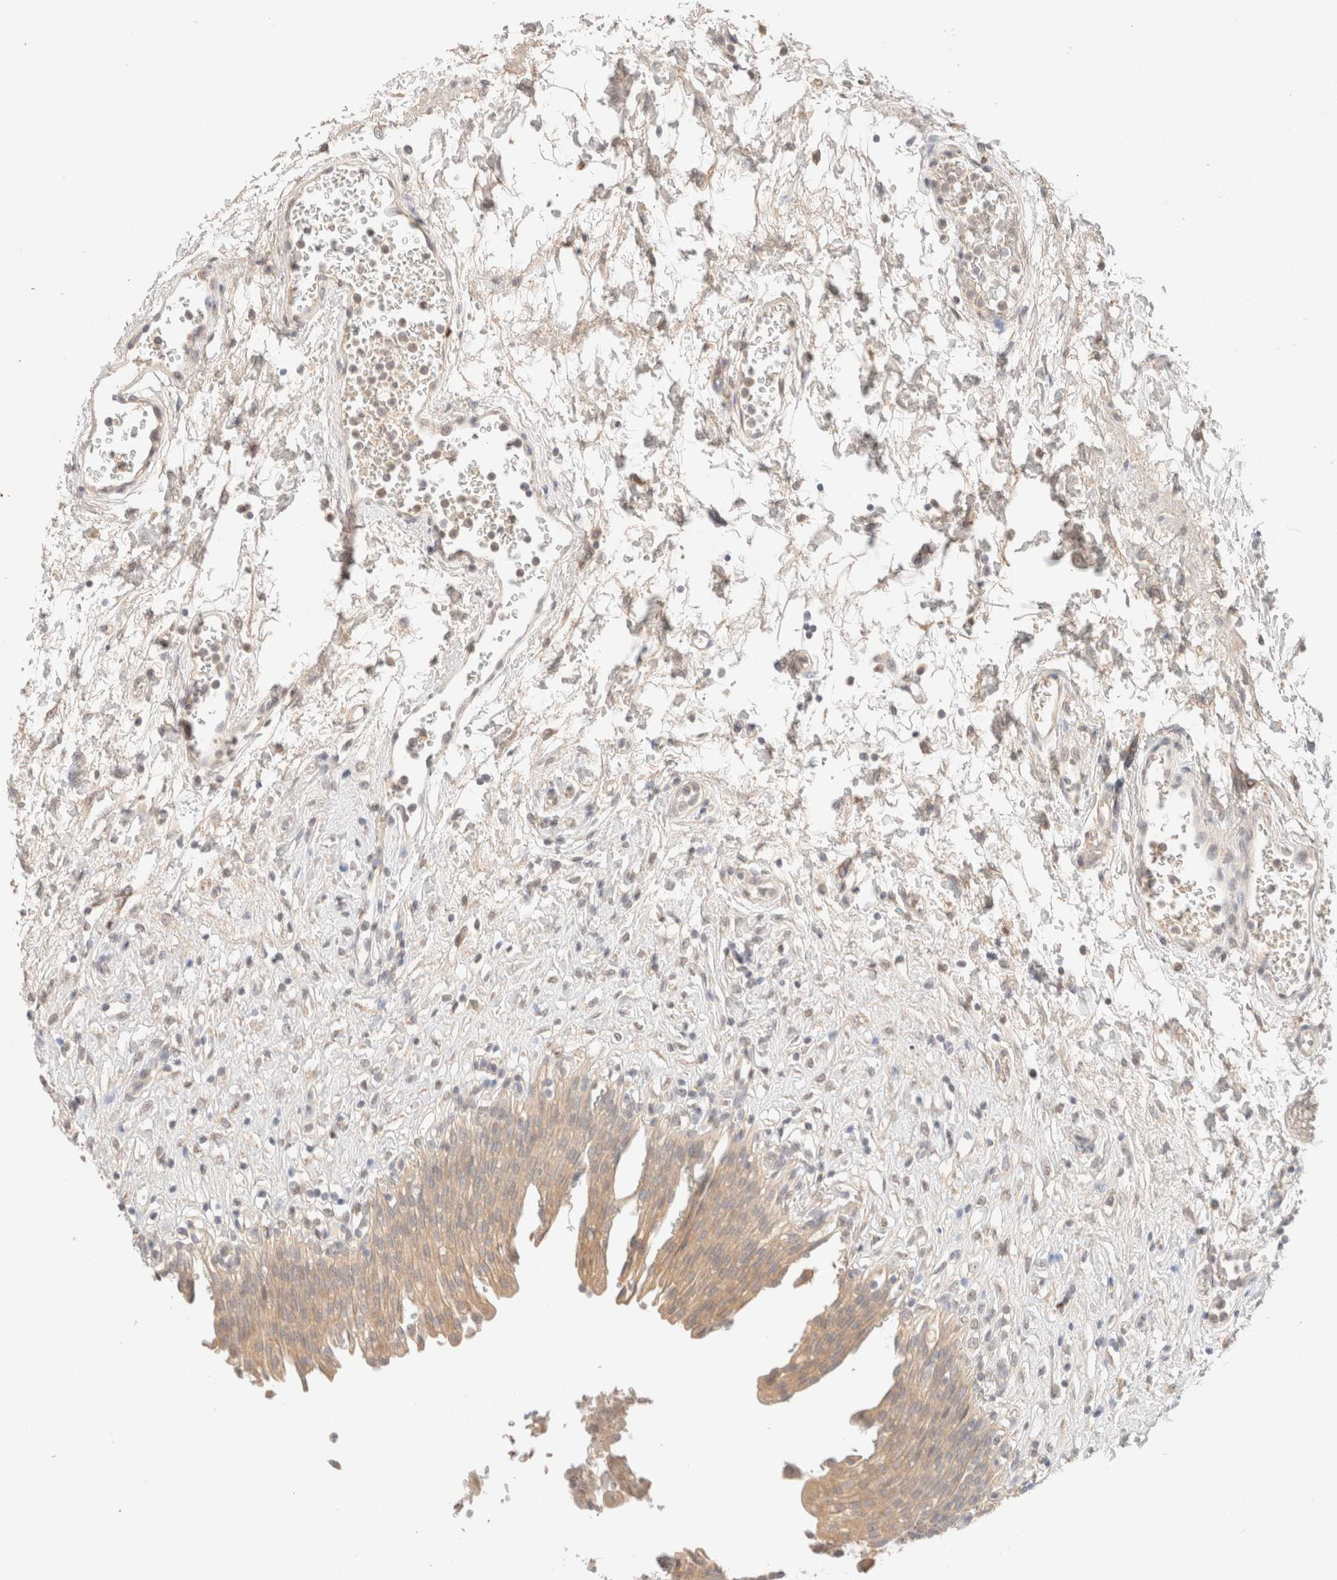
{"staining": {"intensity": "weak", "quantity": ">75%", "location": "cytoplasmic/membranous"}, "tissue": "urinary bladder", "cell_type": "Urothelial cells", "image_type": "normal", "snomed": [{"axis": "morphology", "description": "Urothelial carcinoma, High grade"}, {"axis": "topography", "description": "Urinary bladder"}], "caption": "The histopathology image reveals staining of normal urinary bladder, revealing weak cytoplasmic/membranous protein staining (brown color) within urothelial cells. The protein is stained brown, and the nuclei are stained in blue (DAB (3,3'-diaminobenzidine) IHC with brightfield microscopy, high magnification).", "gene": "SARM1", "patient": {"sex": "male", "age": 46}}